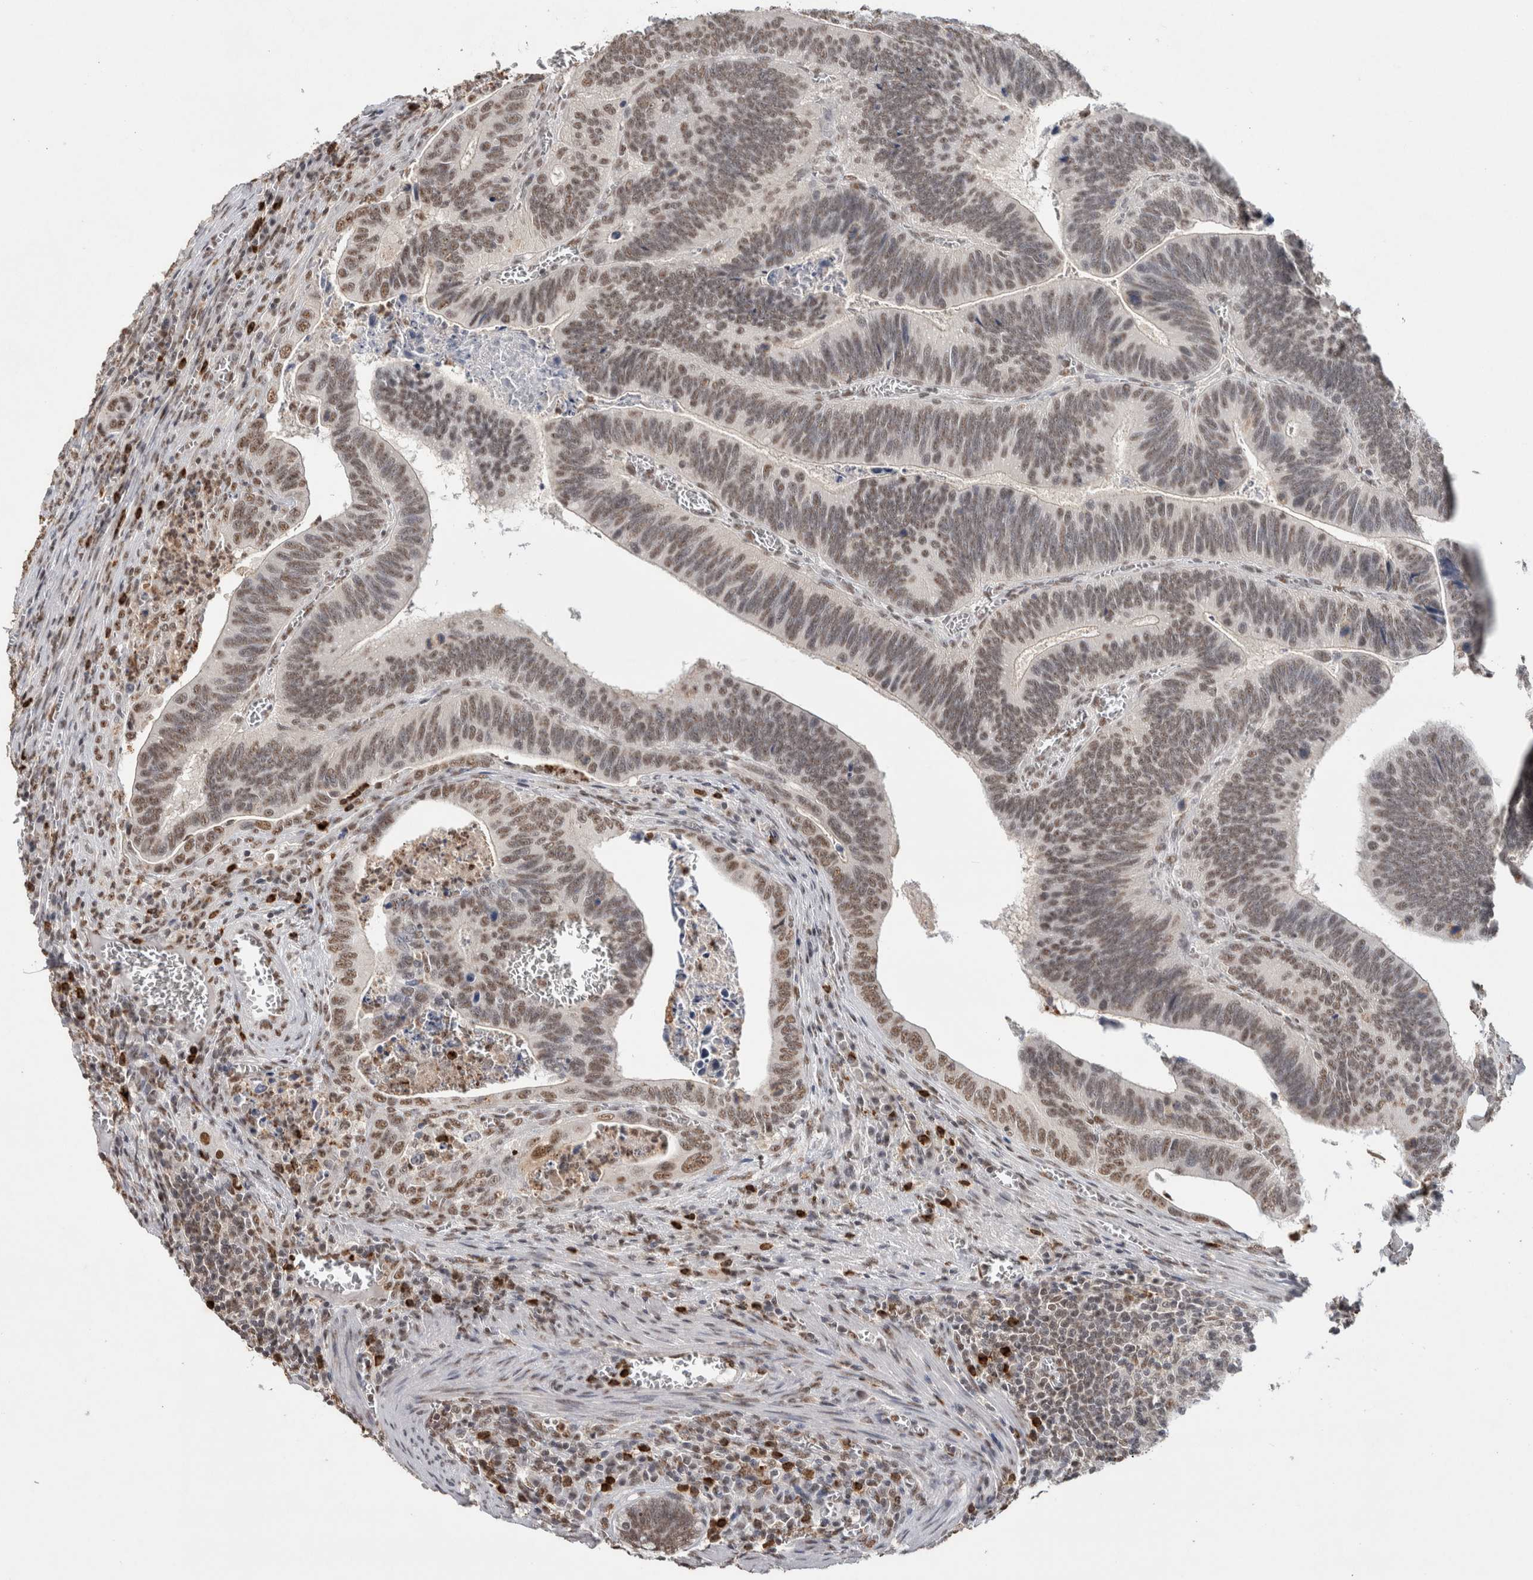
{"staining": {"intensity": "weak", "quantity": ">75%", "location": "nuclear"}, "tissue": "colorectal cancer", "cell_type": "Tumor cells", "image_type": "cancer", "snomed": [{"axis": "morphology", "description": "Inflammation, NOS"}, {"axis": "morphology", "description": "Adenocarcinoma, NOS"}, {"axis": "topography", "description": "Colon"}], "caption": "Colorectal adenocarcinoma stained for a protein (brown) demonstrates weak nuclear positive positivity in about >75% of tumor cells.", "gene": "RPS6KA2", "patient": {"sex": "male", "age": 72}}